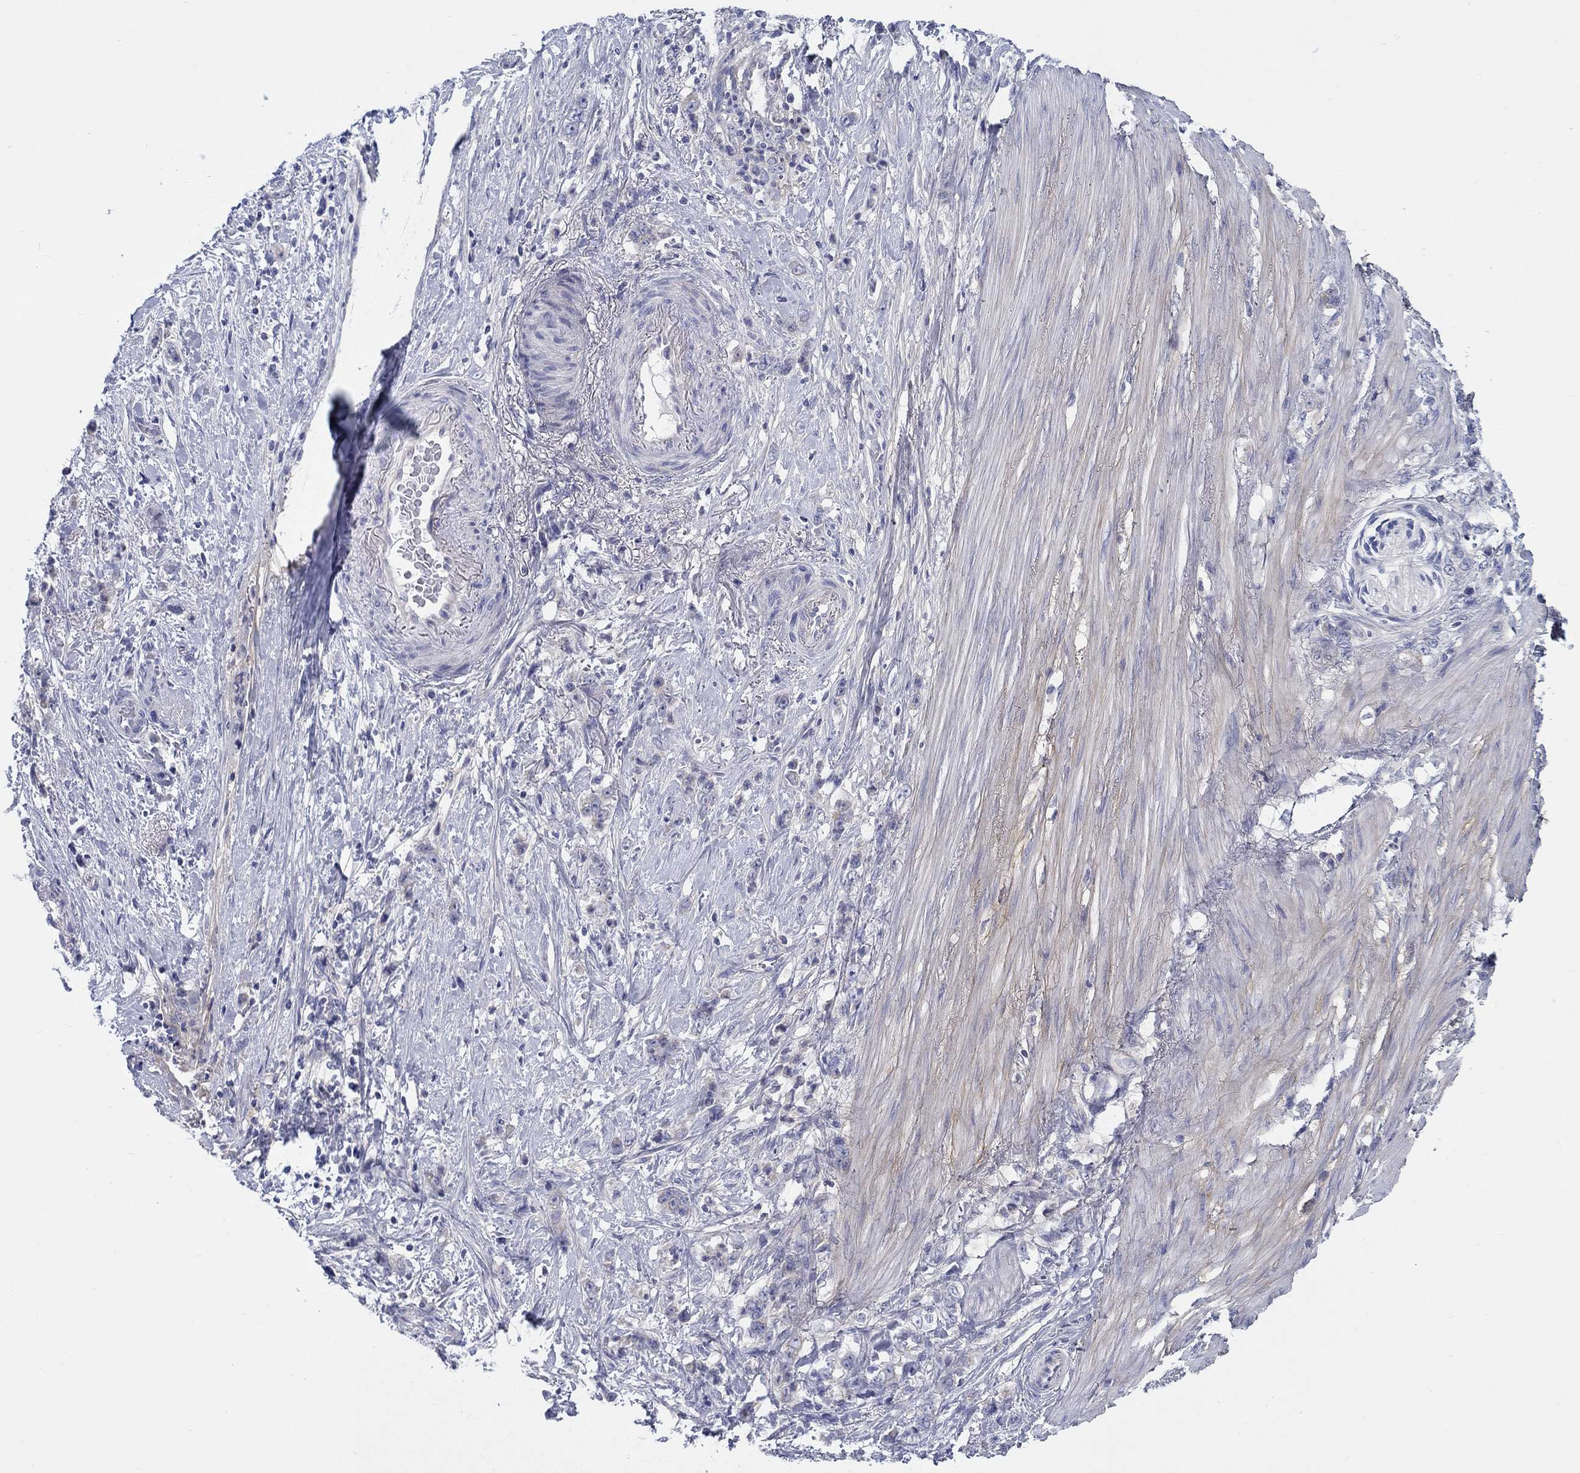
{"staining": {"intensity": "negative", "quantity": "none", "location": "none"}, "tissue": "stomach cancer", "cell_type": "Tumor cells", "image_type": "cancer", "snomed": [{"axis": "morphology", "description": "Adenocarcinoma, NOS"}, {"axis": "topography", "description": "Stomach, lower"}], "caption": "Immunohistochemical staining of adenocarcinoma (stomach) reveals no significant staining in tumor cells.", "gene": "HAPLN4", "patient": {"sex": "male", "age": 88}}